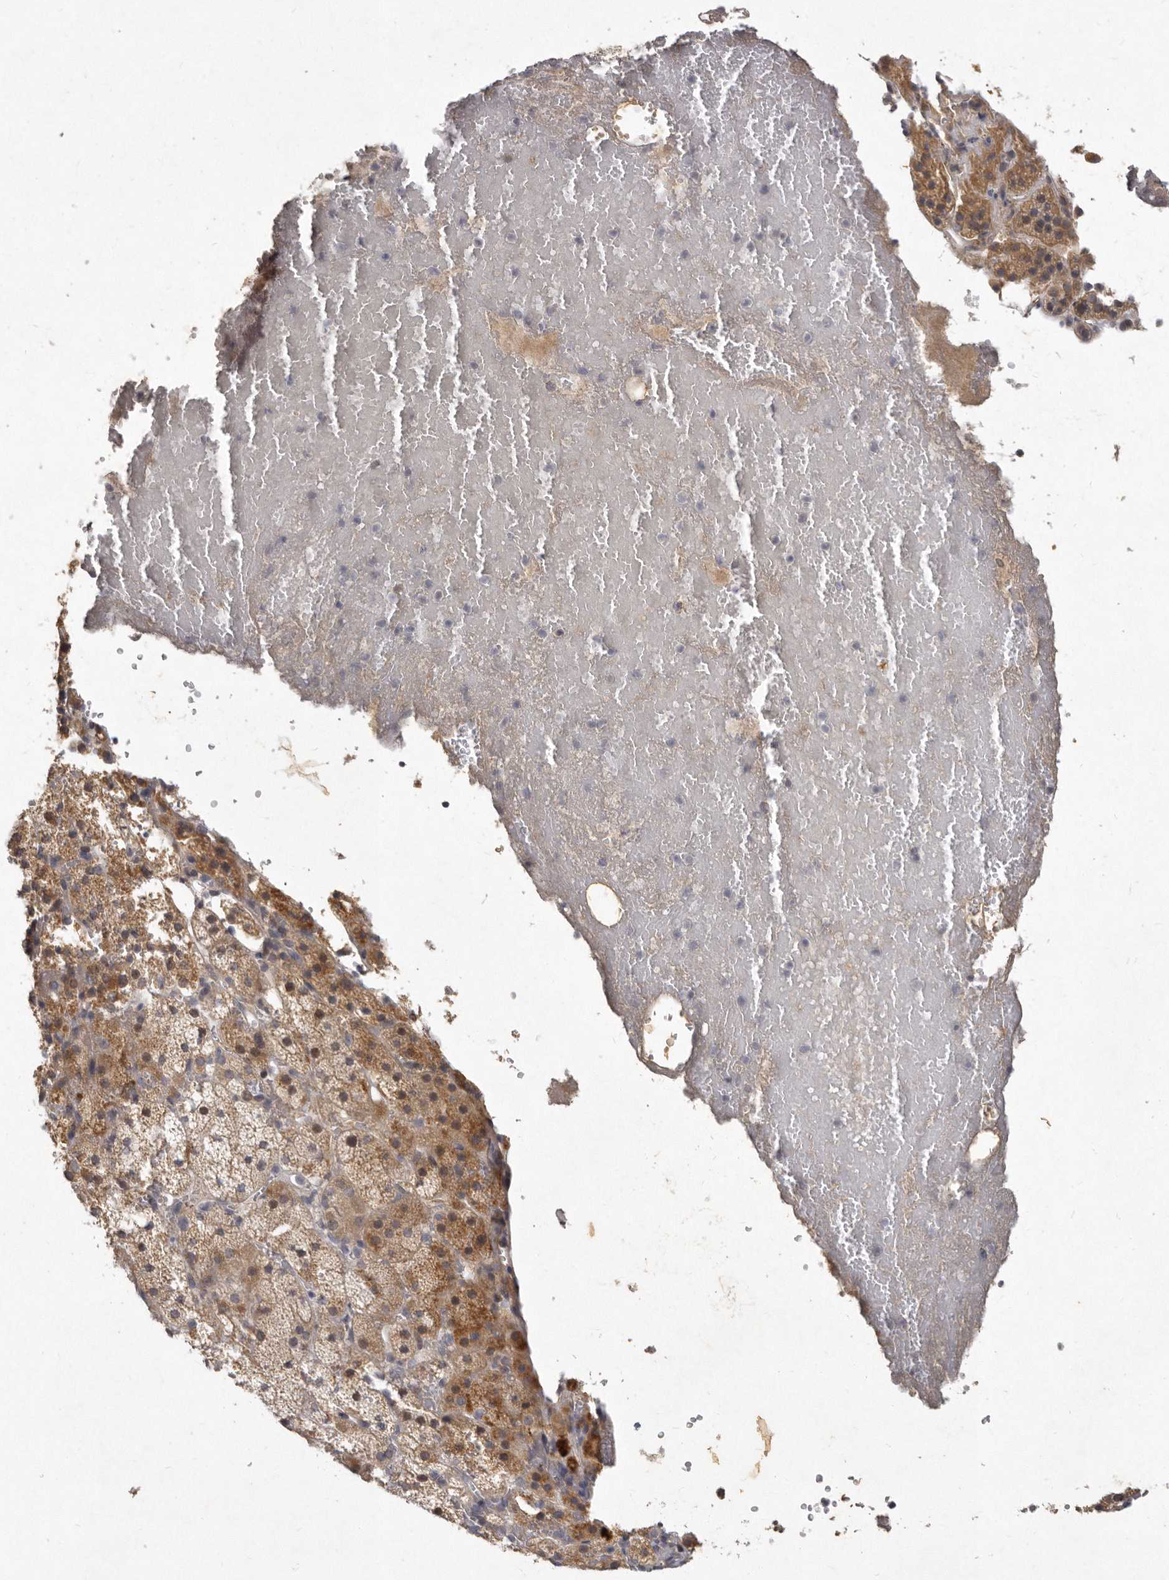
{"staining": {"intensity": "moderate", "quantity": "25%-75%", "location": "cytoplasmic/membranous"}, "tissue": "adrenal gland", "cell_type": "Glandular cells", "image_type": "normal", "snomed": [{"axis": "morphology", "description": "Normal tissue, NOS"}, {"axis": "topography", "description": "Adrenal gland"}], "caption": "IHC of benign human adrenal gland demonstrates medium levels of moderate cytoplasmic/membranous staining in approximately 25%-75% of glandular cells. (DAB (3,3'-diaminobenzidine) IHC with brightfield microscopy, high magnification).", "gene": "SLC22A1", "patient": {"sex": "female", "age": 59}}